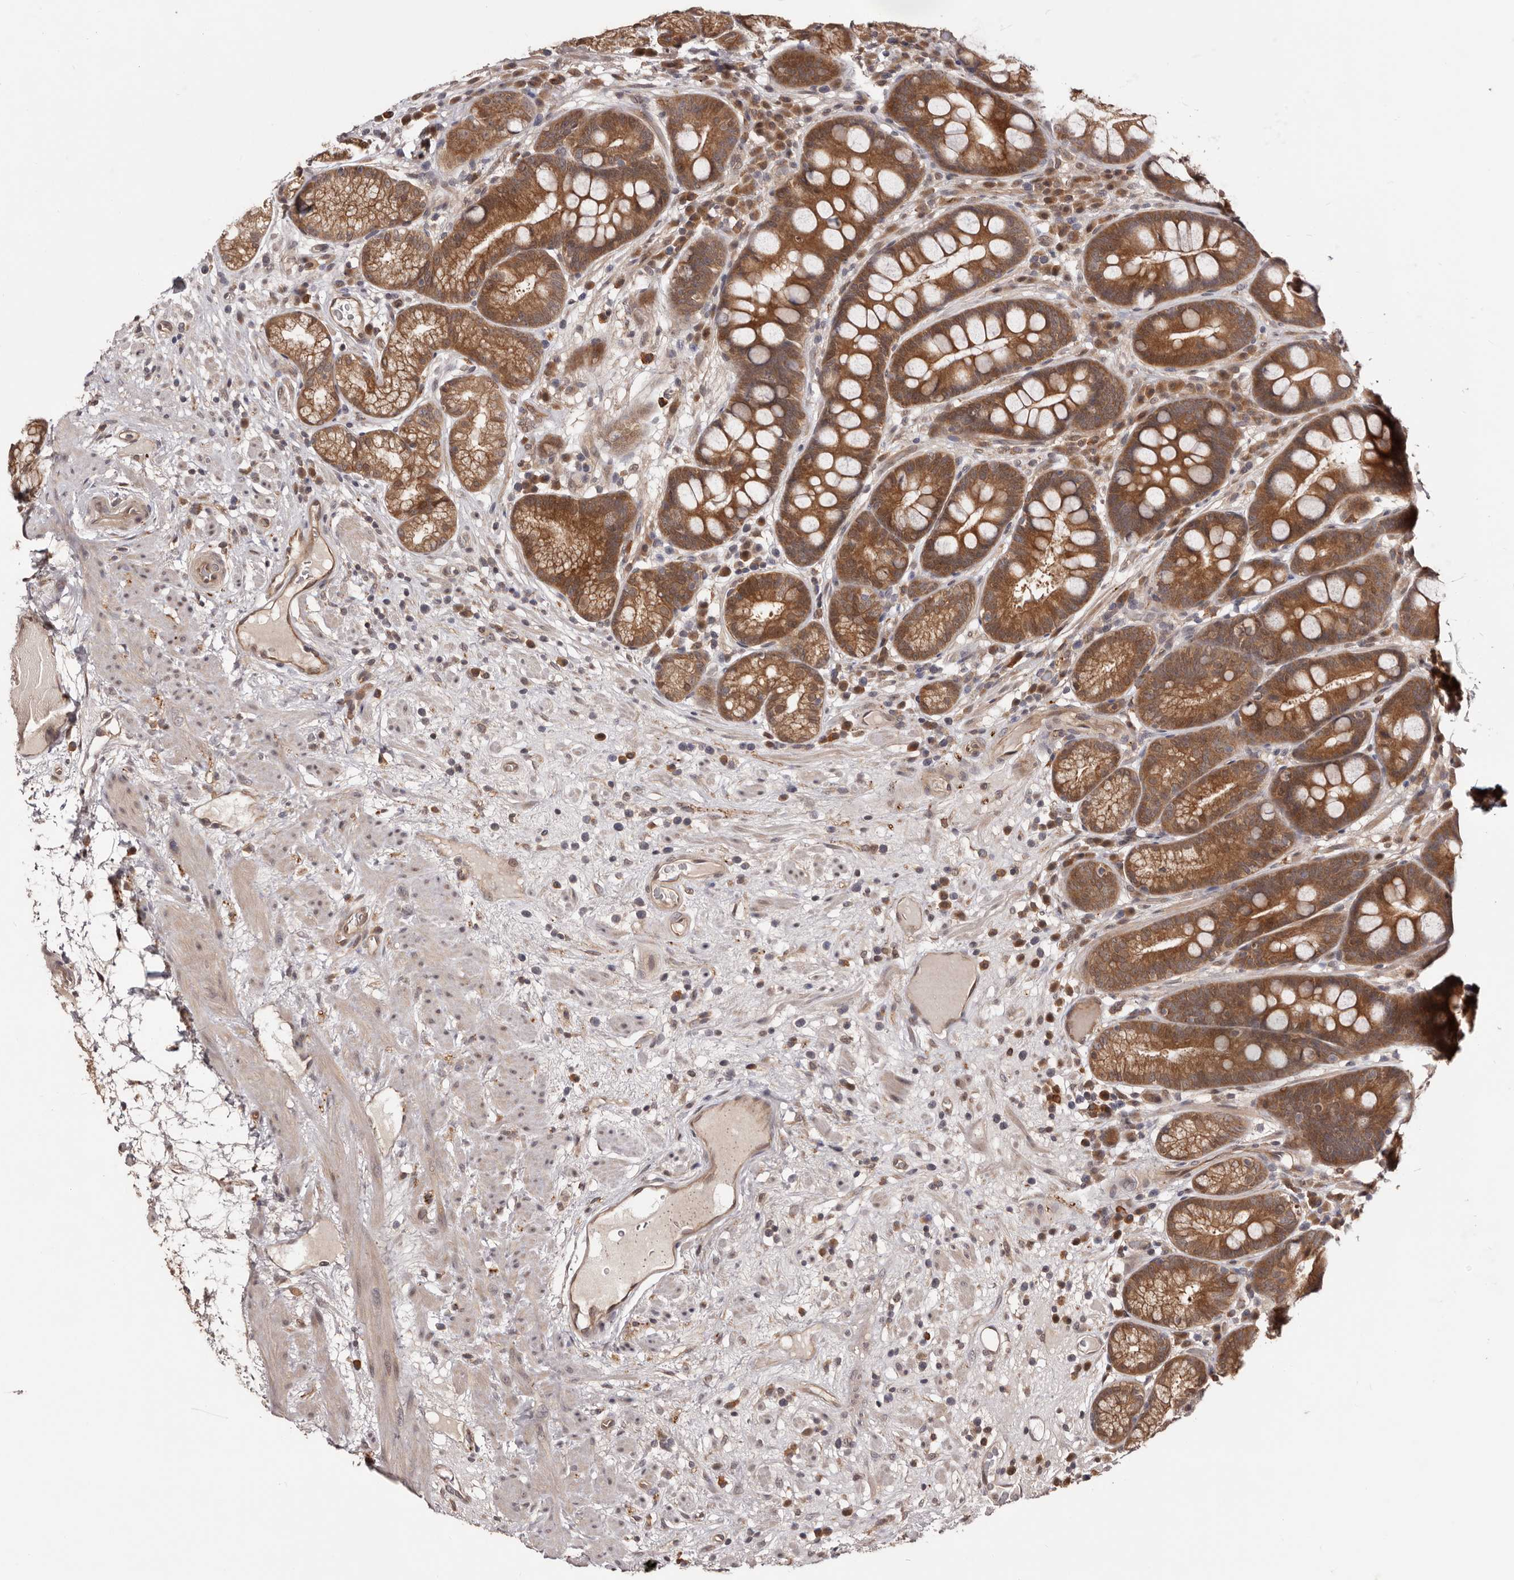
{"staining": {"intensity": "moderate", "quantity": ">75%", "location": "cytoplasmic/membranous"}, "tissue": "stomach", "cell_type": "Glandular cells", "image_type": "normal", "snomed": [{"axis": "morphology", "description": "Normal tissue, NOS"}, {"axis": "topography", "description": "Stomach"}], "caption": "Immunohistochemistry photomicrograph of benign stomach: stomach stained using immunohistochemistry reveals medium levels of moderate protein expression localized specifically in the cytoplasmic/membranous of glandular cells, appearing as a cytoplasmic/membranous brown color.", "gene": "MDP1", "patient": {"sex": "male", "age": 57}}